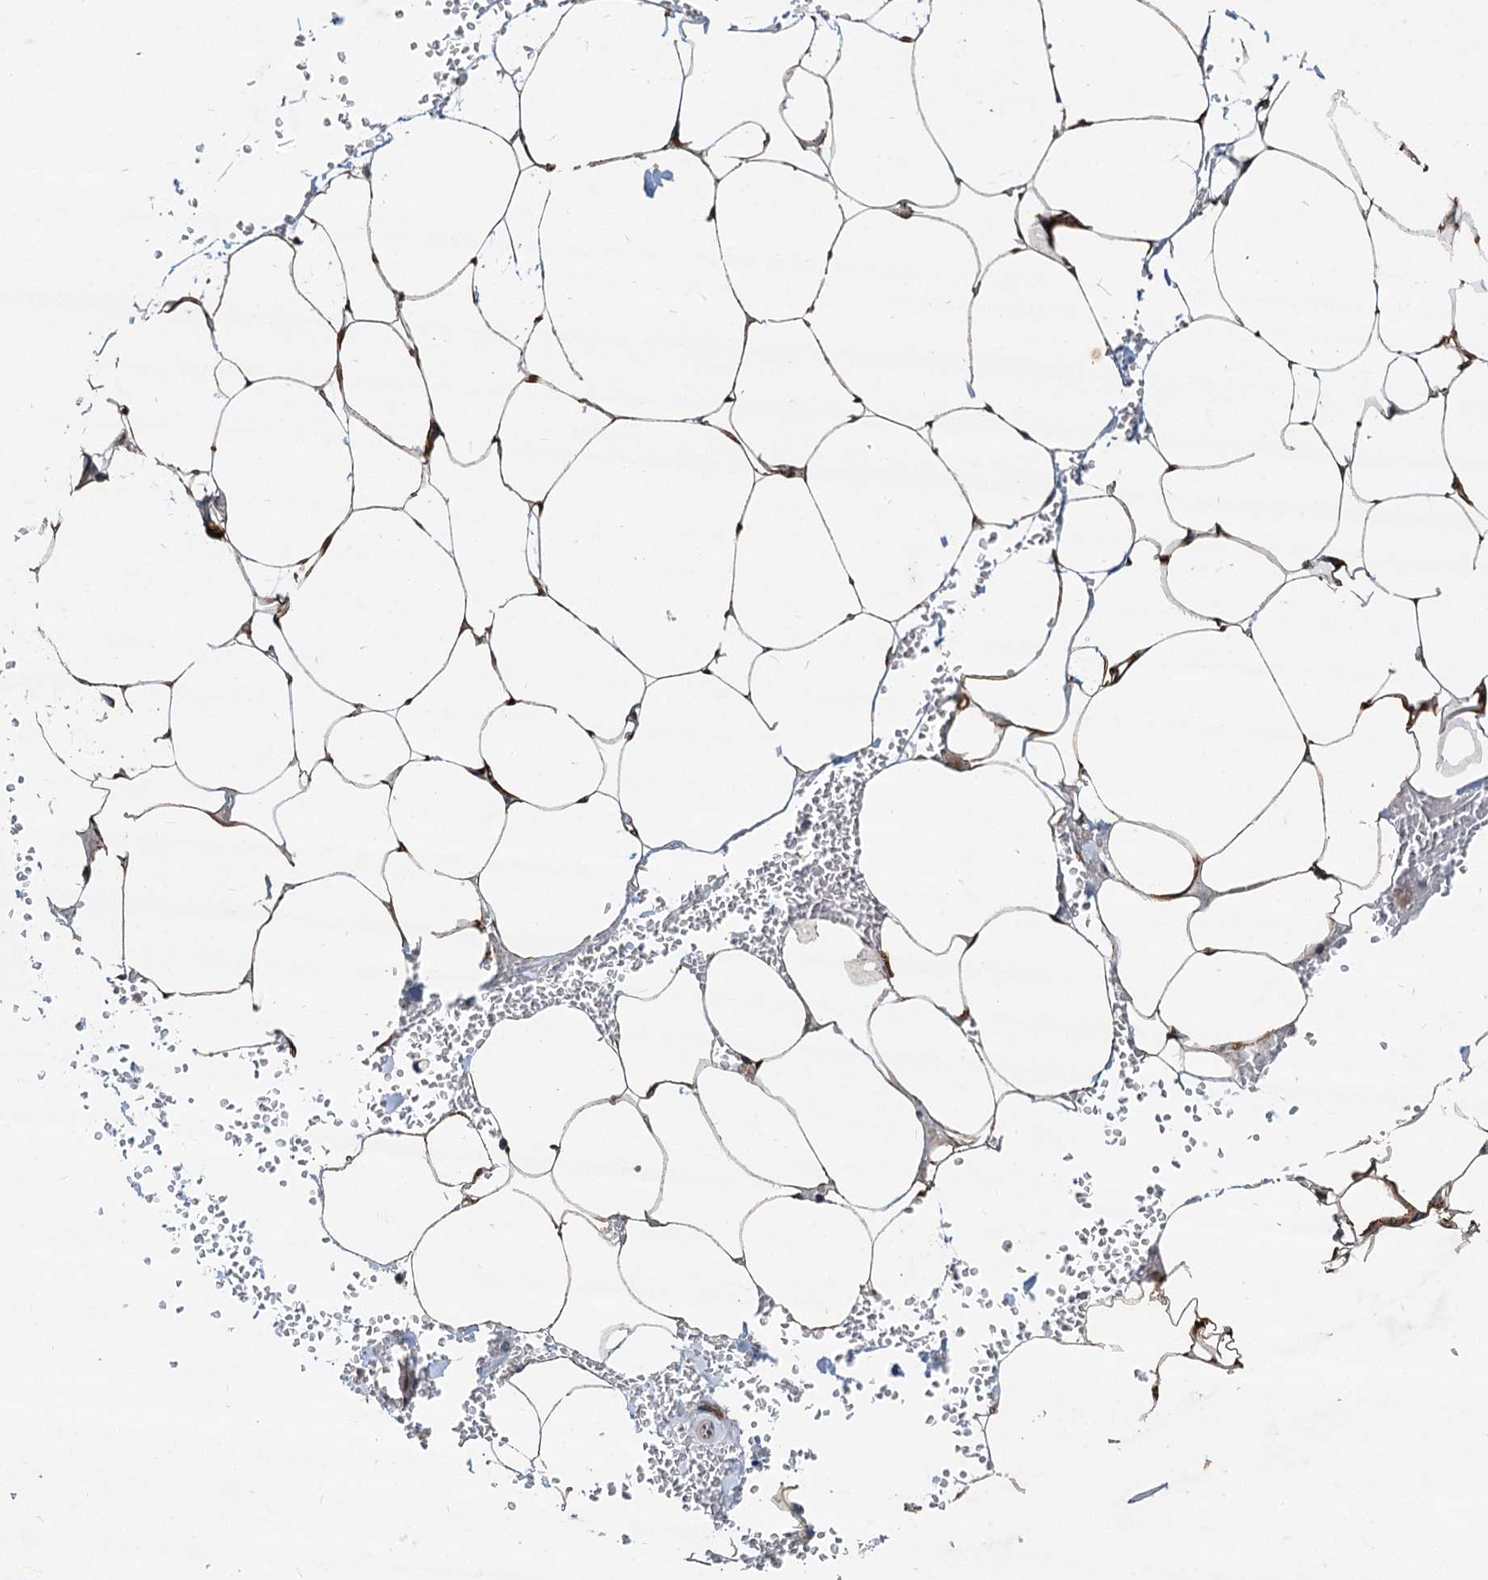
{"staining": {"intensity": "moderate", "quantity": ">75%", "location": "cytoplasmic/membranous"}, "tissue": "adipose tissue", "cell_type": "Adipocytes", "image_type": "normal", "snomed": [{"axis": "morphology", "description": "Normal tissue, NOS"}, {"axis": "topography", "description": "Gallbladder"}, {"axis": "topography", "description": "Peripheral nerve tissue"}], "caption": "Brown immunohistochemical staining in benign adipose tissue demonstrates moderate cytoplasmic/membranous positivity in approximately >75% of adipocytes.", "gene": "CEP68", "patient": {"sex": "male", "age": 38}}